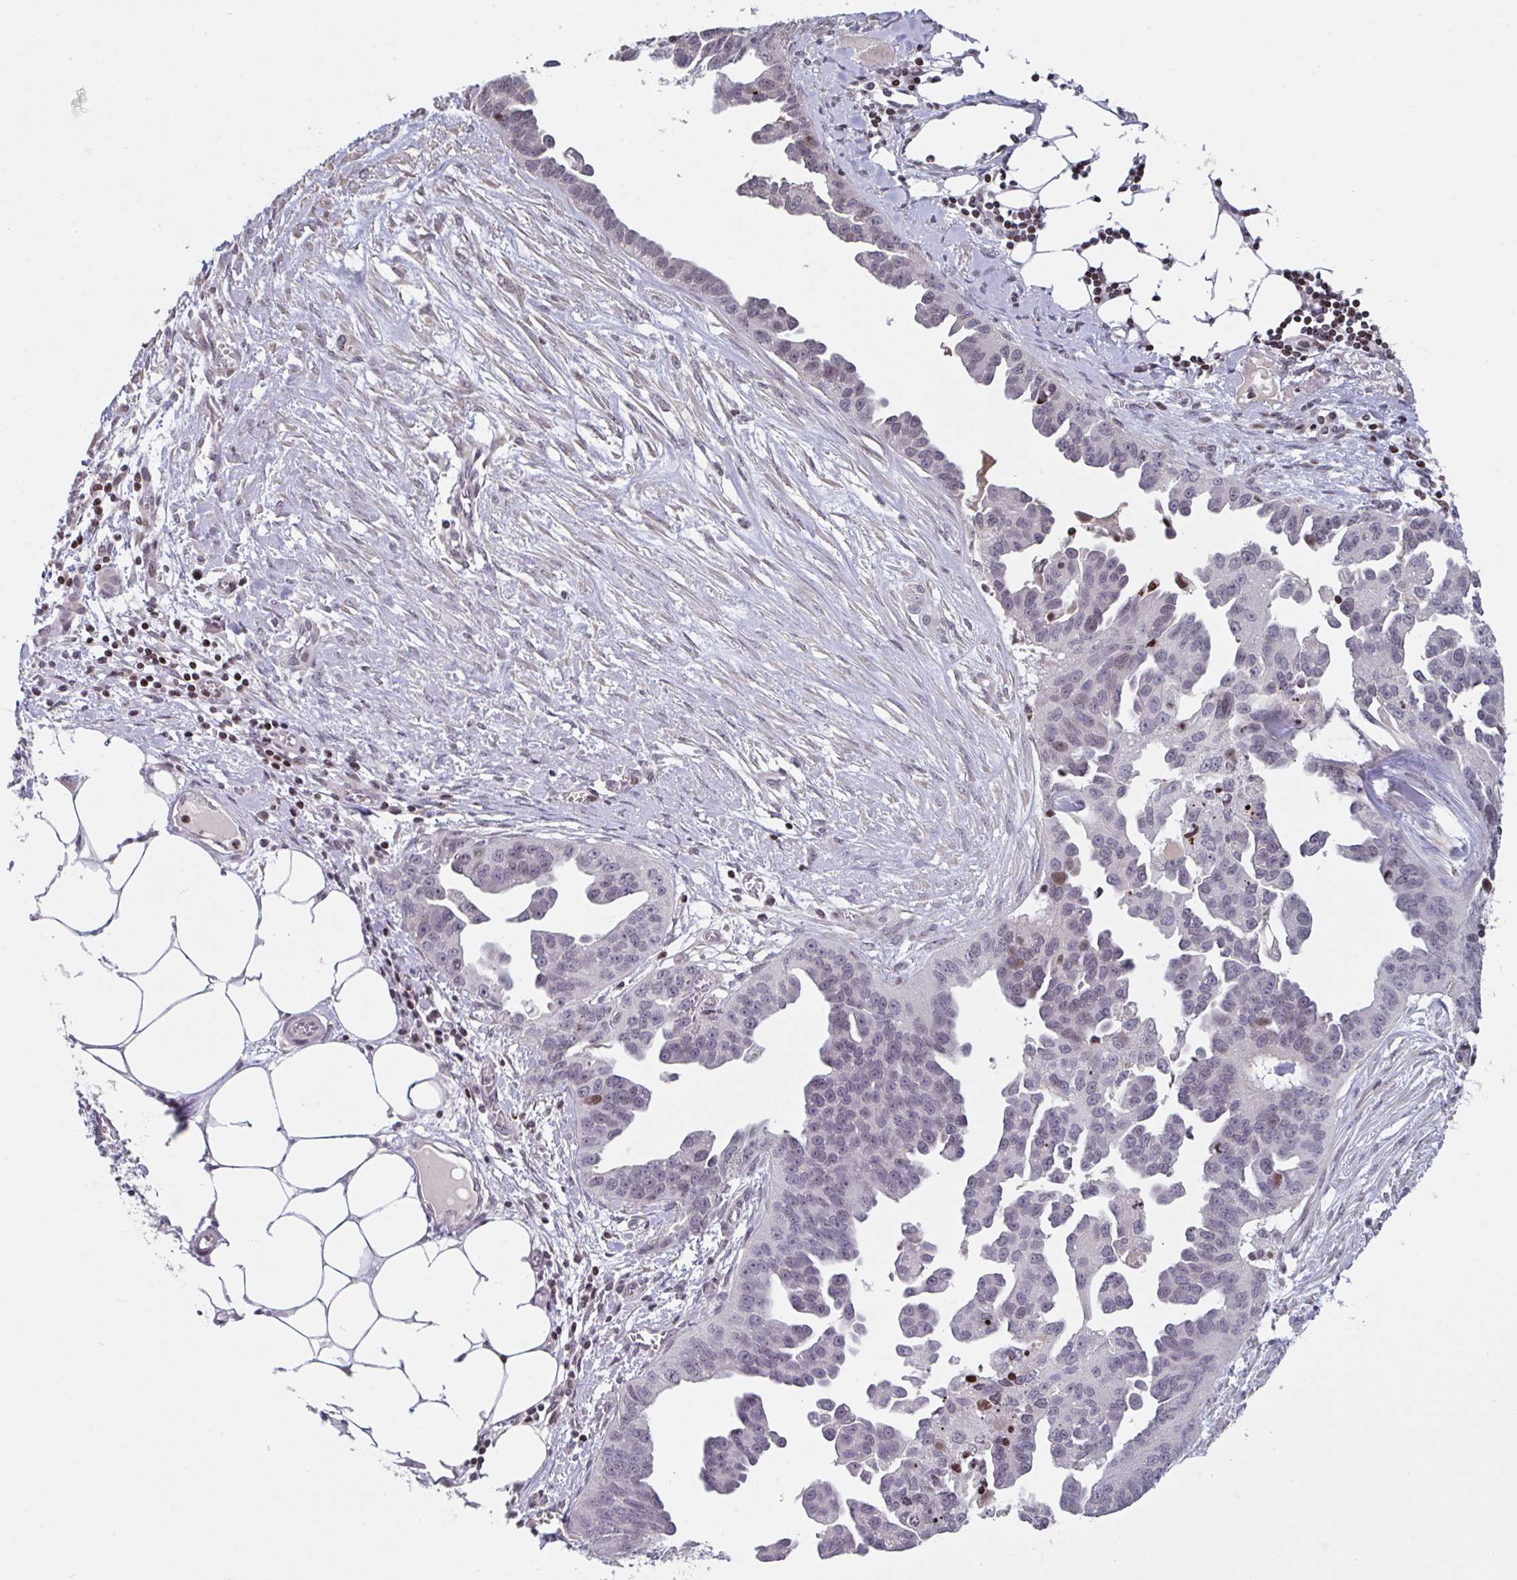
{"staining": {"intensity": "moderate", "quantity": "<25%", "location": "nuclear"}, "tissue": "ovarian cancer", "cell_type": "Tumor cells", "image_type": "cancer", "snomed": [{"axis": "morphology", "description": "Cystadenocarcinoma, serous, NOS"}, {"axis": "topography", "description": "Ovary"}], "caption": "A low amount of moderate nuclear expression is identified in approximately <25% of tumor cells in serous cystadenocarcinoma (ovarian) tissue.", "gene": "PCDHB8", "patient": {"sex": "female", "age": 75}}